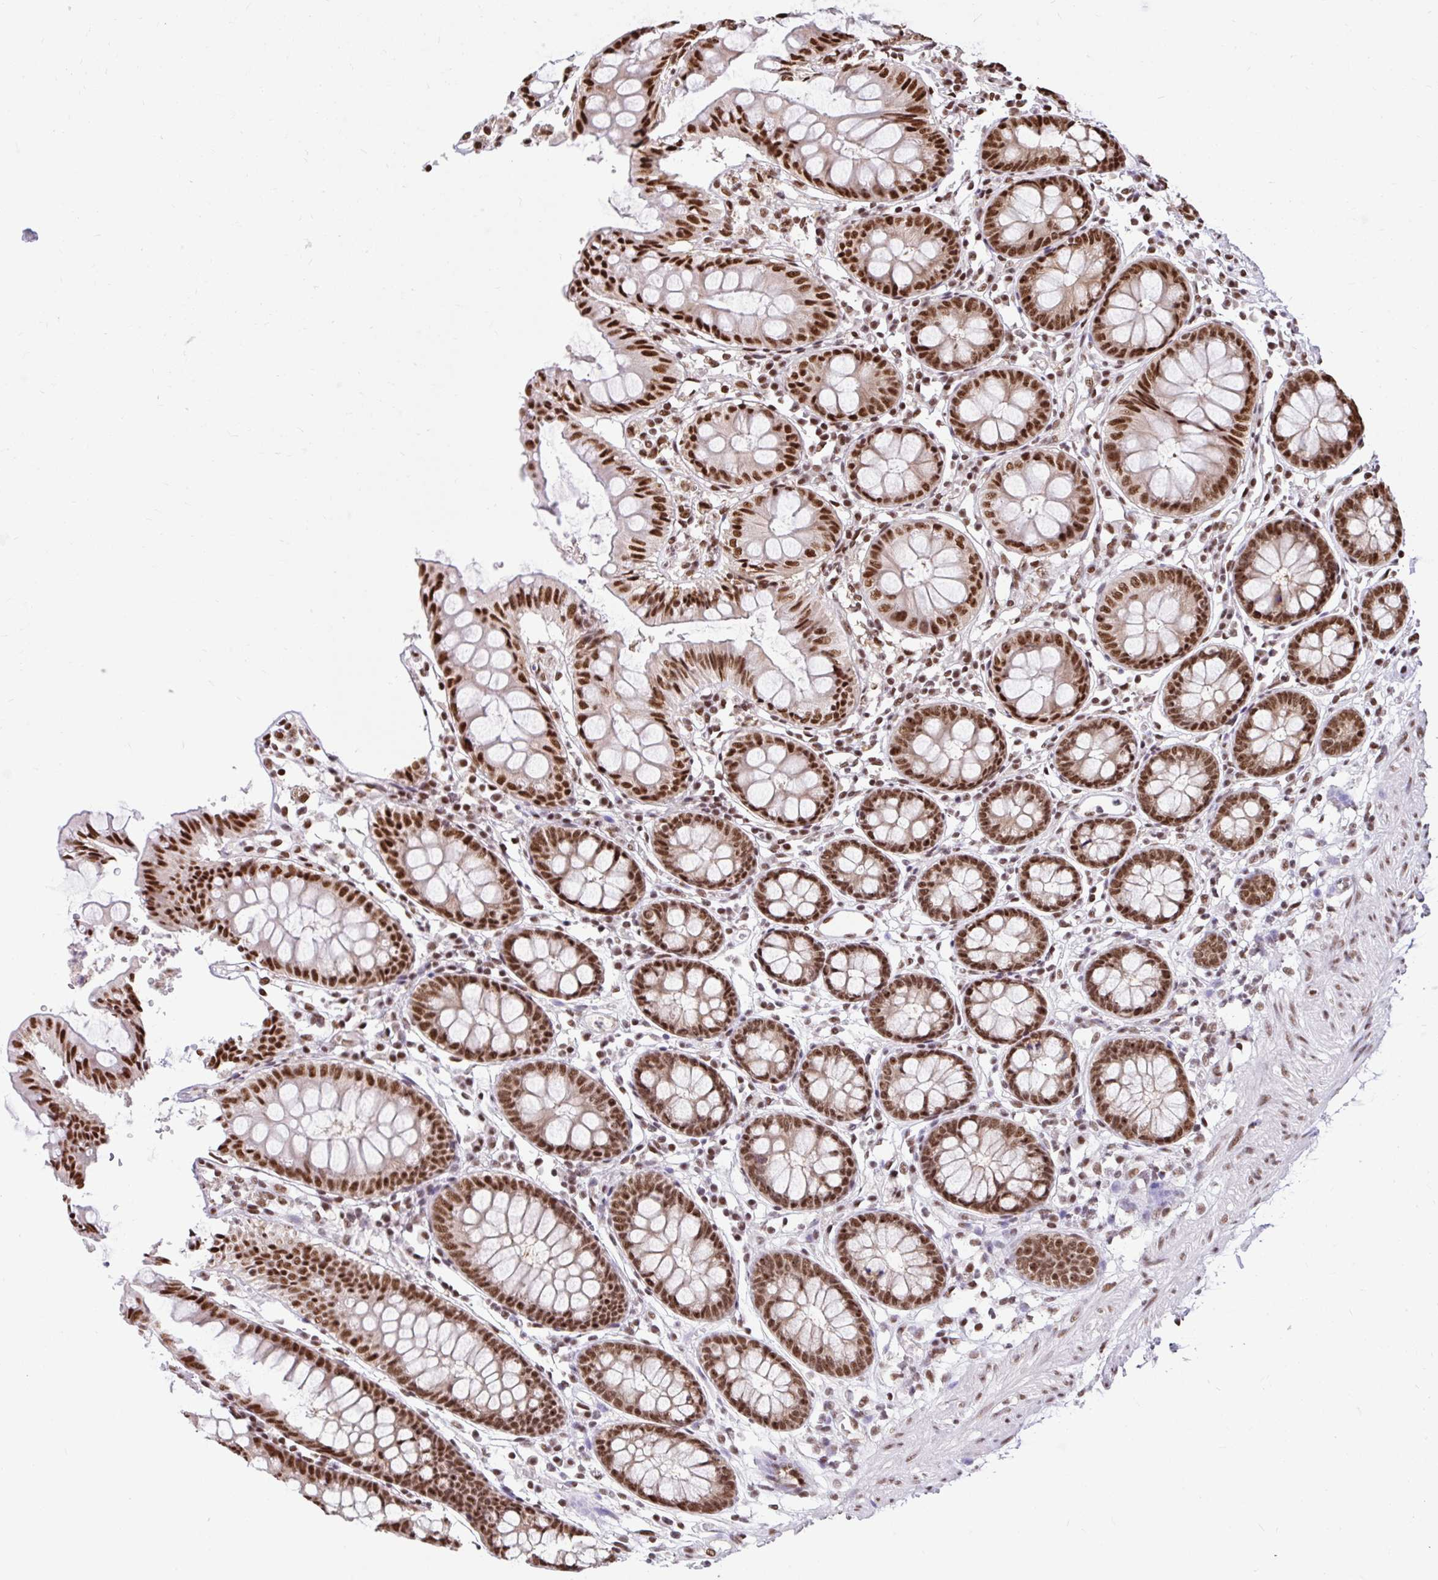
{"staining": {"intensity": "strong", "quantity": ">75%", "location": "nuclear"}, "tissue": "colon", "cell_type": "Endothelial cells", "image_type": "normal", "snomed": [{"axis": "morphology", "description": "Normal tissue, NOS"}, {"axis": "topography", "description": "Colon"}], "caption": "A high-resolution photomicrograph shows IHC staining of benign colon, which shows strong nuclear staining in about >75% of endothelial cells.", "gene": "ABCA9", "patient": {"sex": "female", "age": 84}}